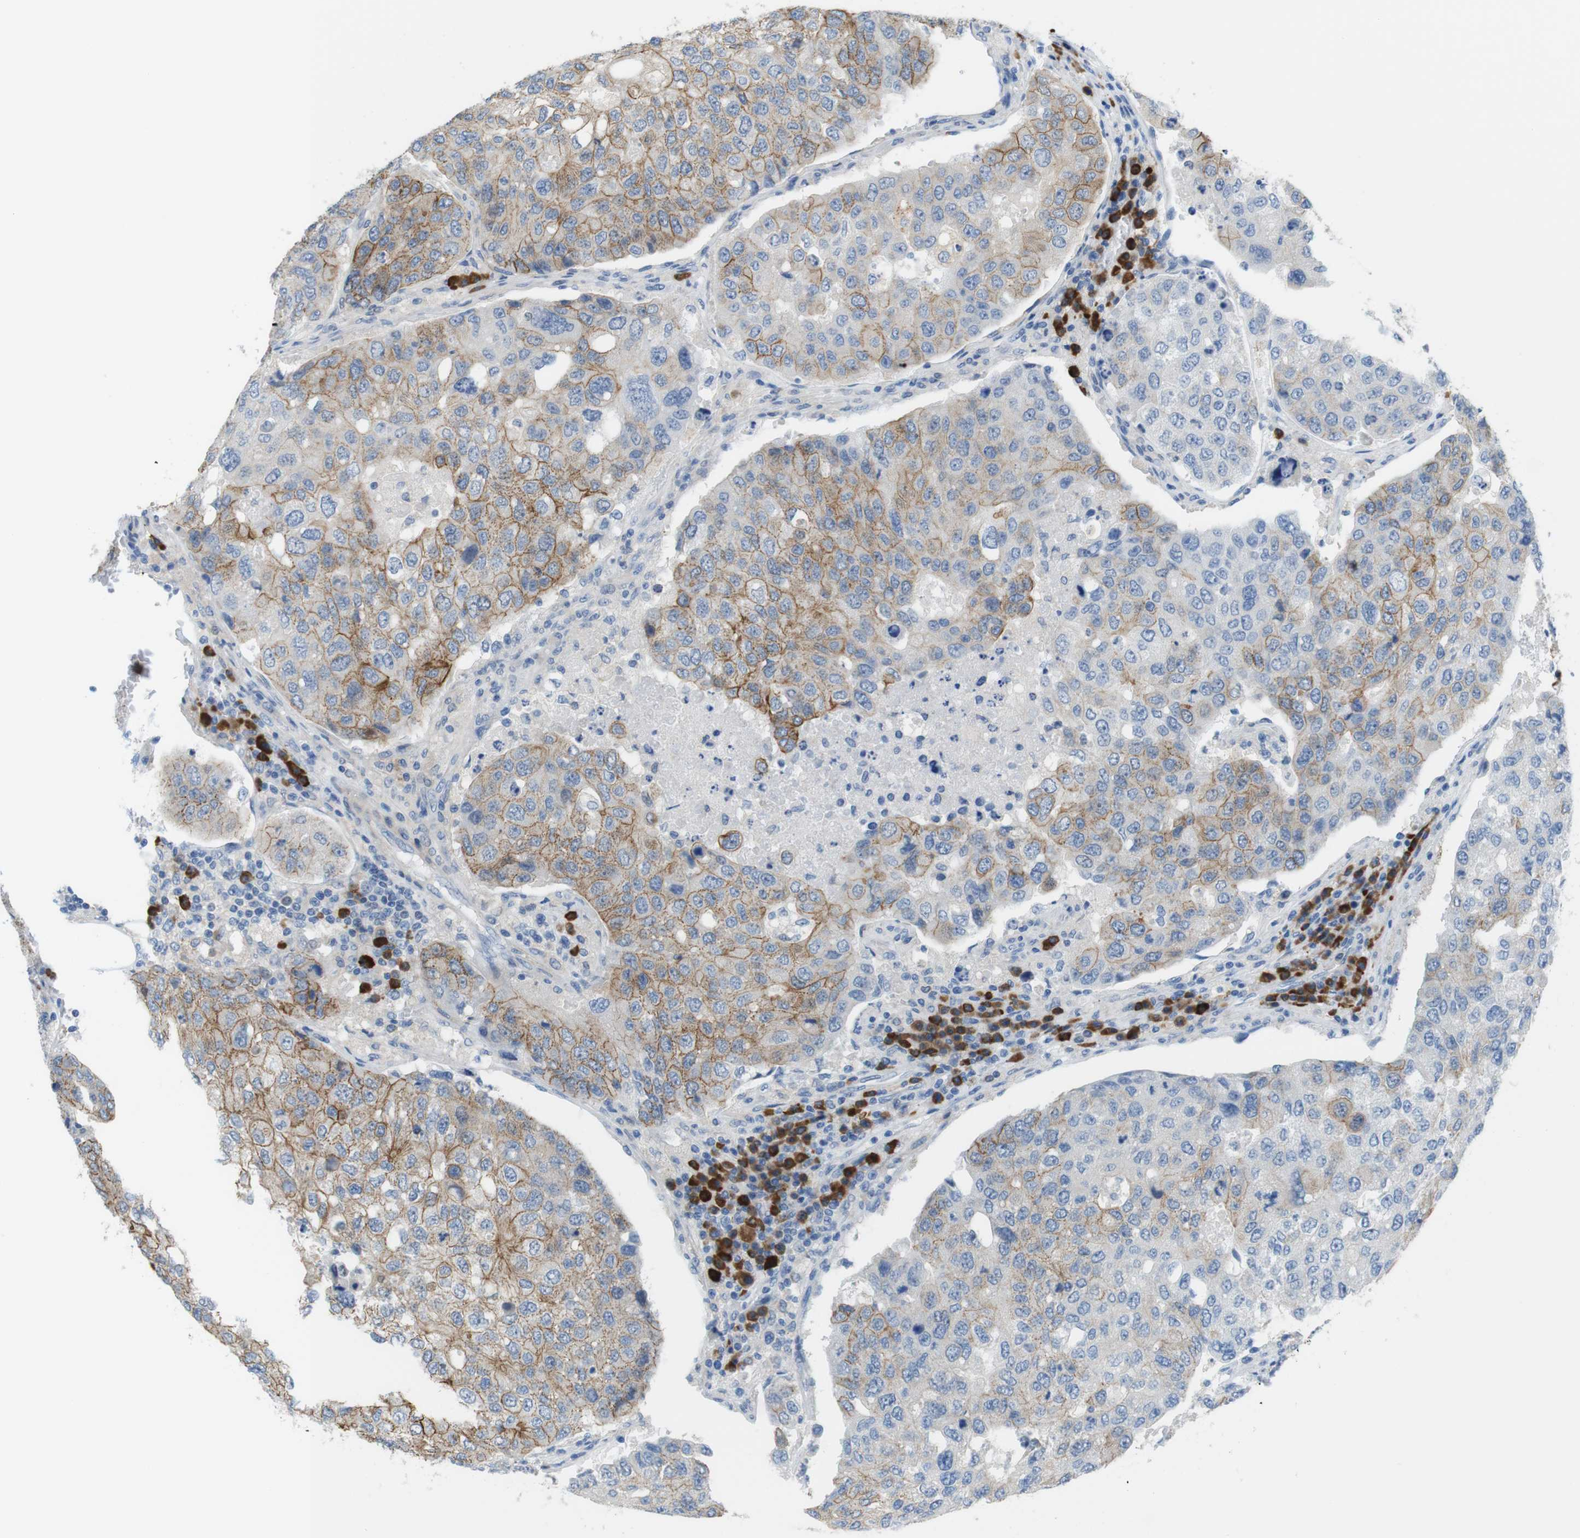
{"staining": {"intensity": "moderate", "quantity": "25%-75%", "location": "cytoplasmic/membranous"}, "tissue": "urothelial cancer", "cell_type": "Tumor cells", "image_type": "cancer", "snomed": [{"axis": "morphology", "description": "Urothelial carcinoma, High grade"}, {"axis": "topography", "description": "Lymph node"}, {"axis": "topography", "description": "Urinary bladder"}], "caption": "Urothelial cancer was stained to show a protein in brown. There is medium levels of moderate cytoplasmic/membranous staining in approximately 25%-75% of tumor cells. Using DAB (3,3'-diaminobenzidine) (brown) and hematoxylin (blue) stains, captured at high magnification using brightfield microscopy.", "gene": "CLMN", "patient": {"sex": "male", "age": 51}}